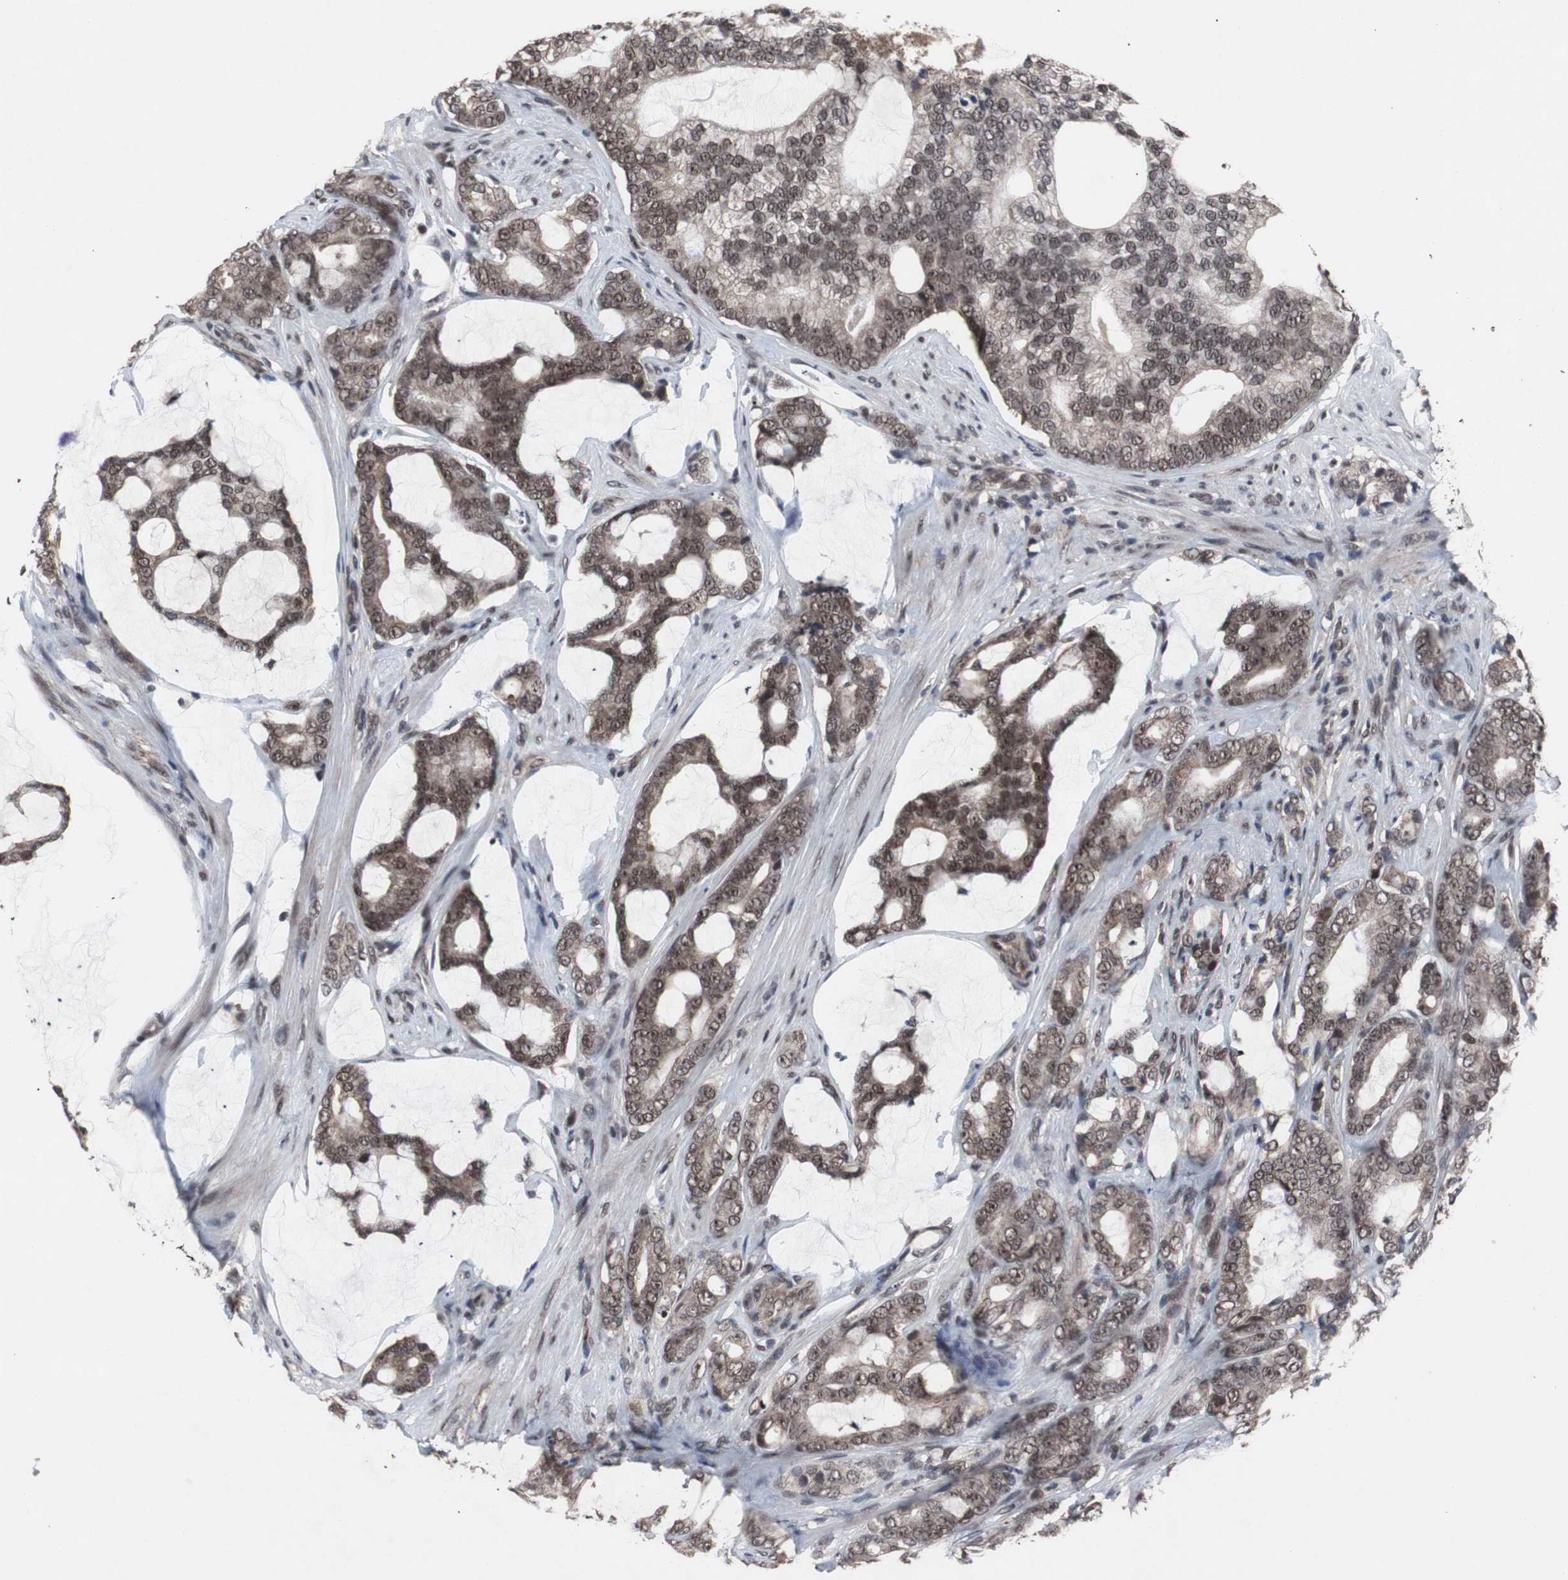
{"staining": {"intensity": "weak", "quantity": ">75%", "location": "cytoplasmic/membranous,nuclear"}, "tissue": "prostate cancer", "cell_type": "Tumor cells", "image_type": "cancer", "snomed": [{"axis": "morphology", "description": "Adenocarcinoma, Low grade"}, {"axis": "topography", "description": "Prostate"}], "caption": "Immunohistochemical staining of human prostate cancer (adenocarcinoma (low-grade)) shows low levels of weak cytoplasmic/membranous and nuclear expression in approximately >75% of tumor cells. Nuclei are stained in blue.", "gene": "GTF2F2", "patient": {"sex": "male", "age": 58}}